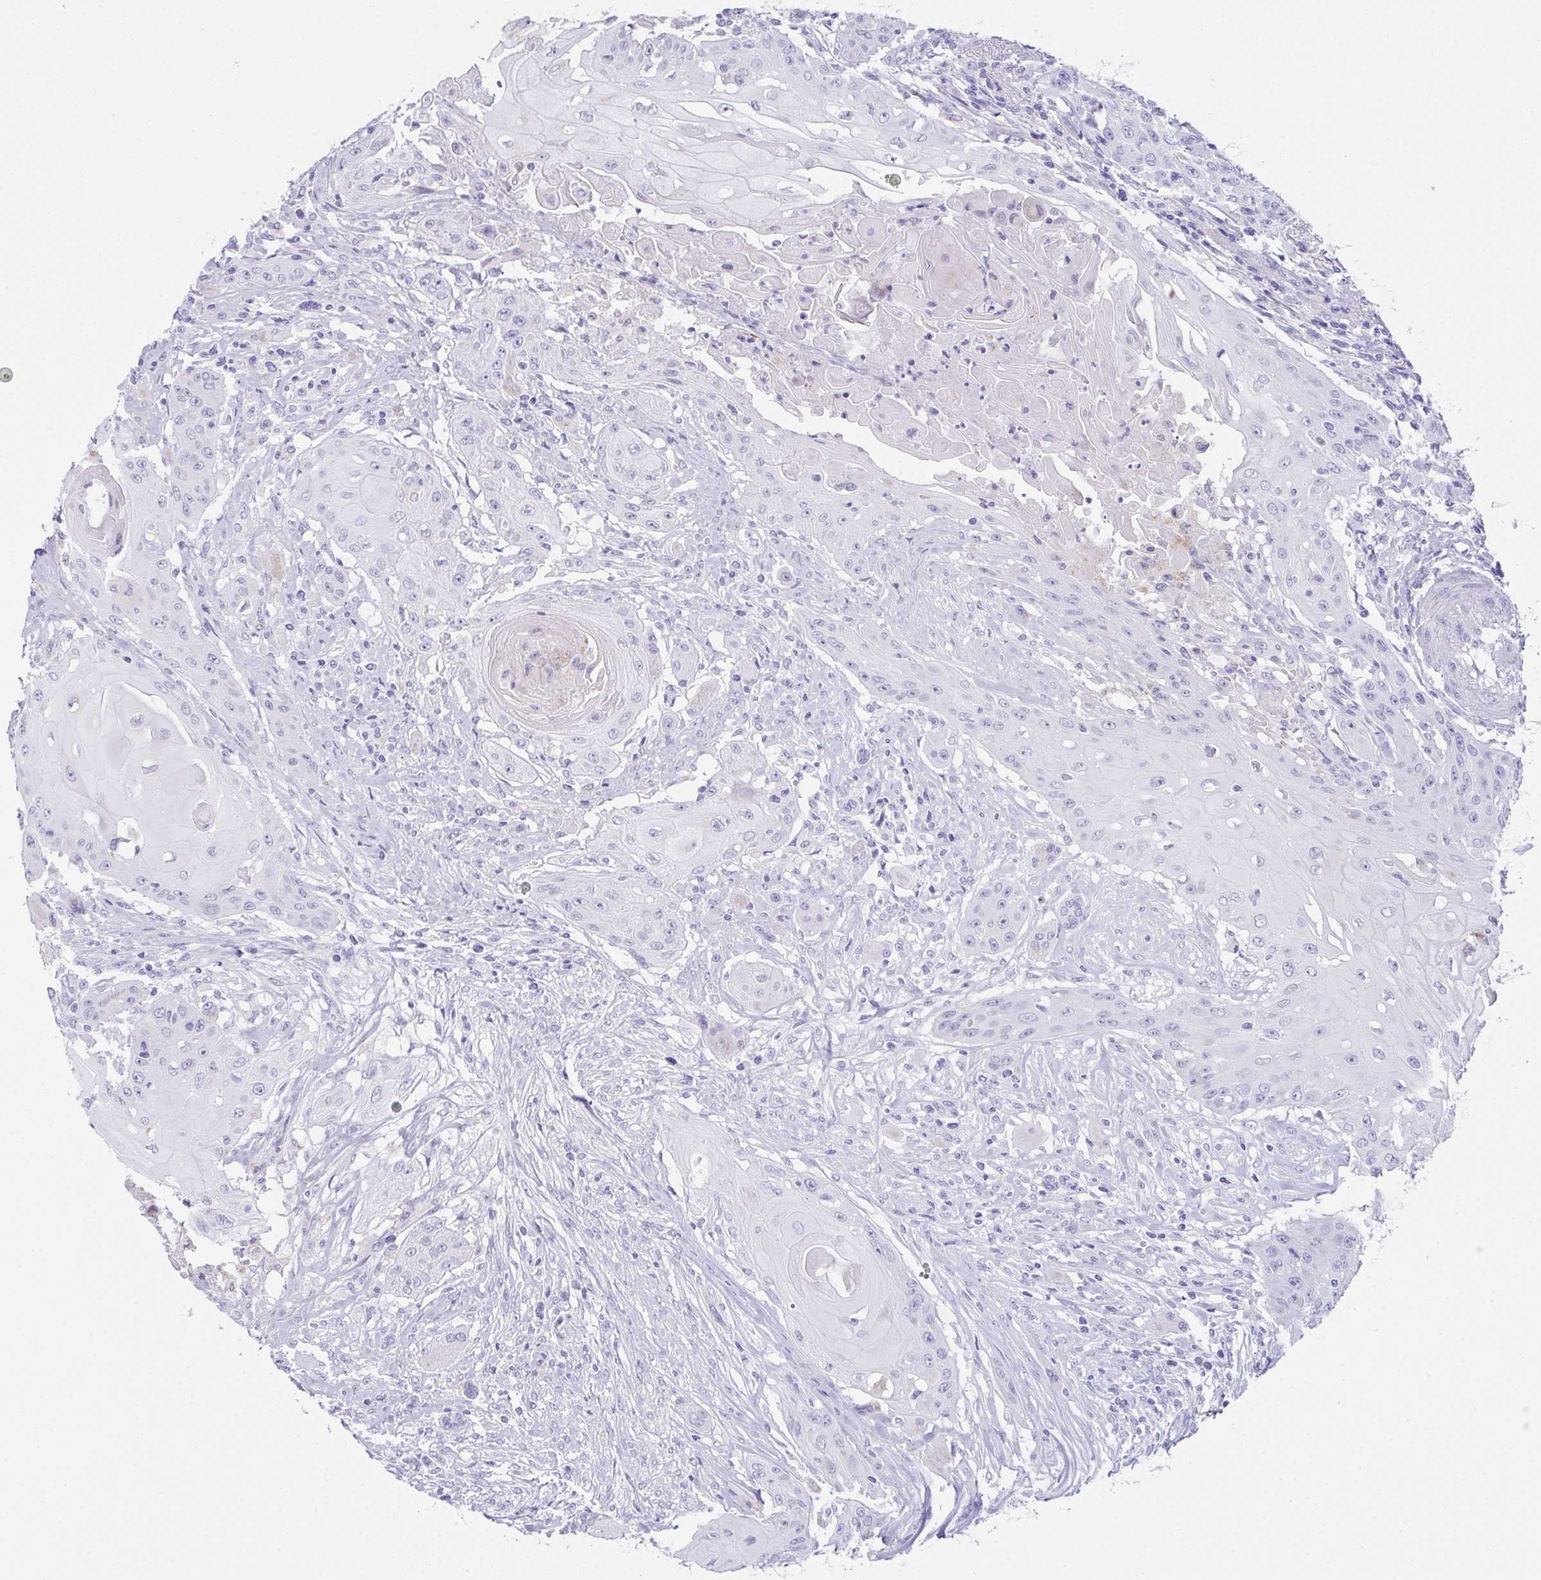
{"staining": {"intensity": "negative", "quantity": "none", "location": "none"}, "tissue": "head and neck cancer", "cell_type": "Tumor cells", "image_type": "cancer", "snomed": [{"axis": "morphology", "description": "Squamous cell carcinoma, NOS"}, {"axis": "topography", "description": "Oral tissue"}, {"axis": "topography", "description": "Head-Neck"}, {"axis": "topography", "description": "Neck, NOS"}], "caption": "The photomicrograph displays no staining of tumor cells in head and neck cancer (squamous cell carcinoma). (DAB IHC with hematoxylin counter stain).", "gene": "TEX19", "patient": {"sex": "female", "age": 55}}